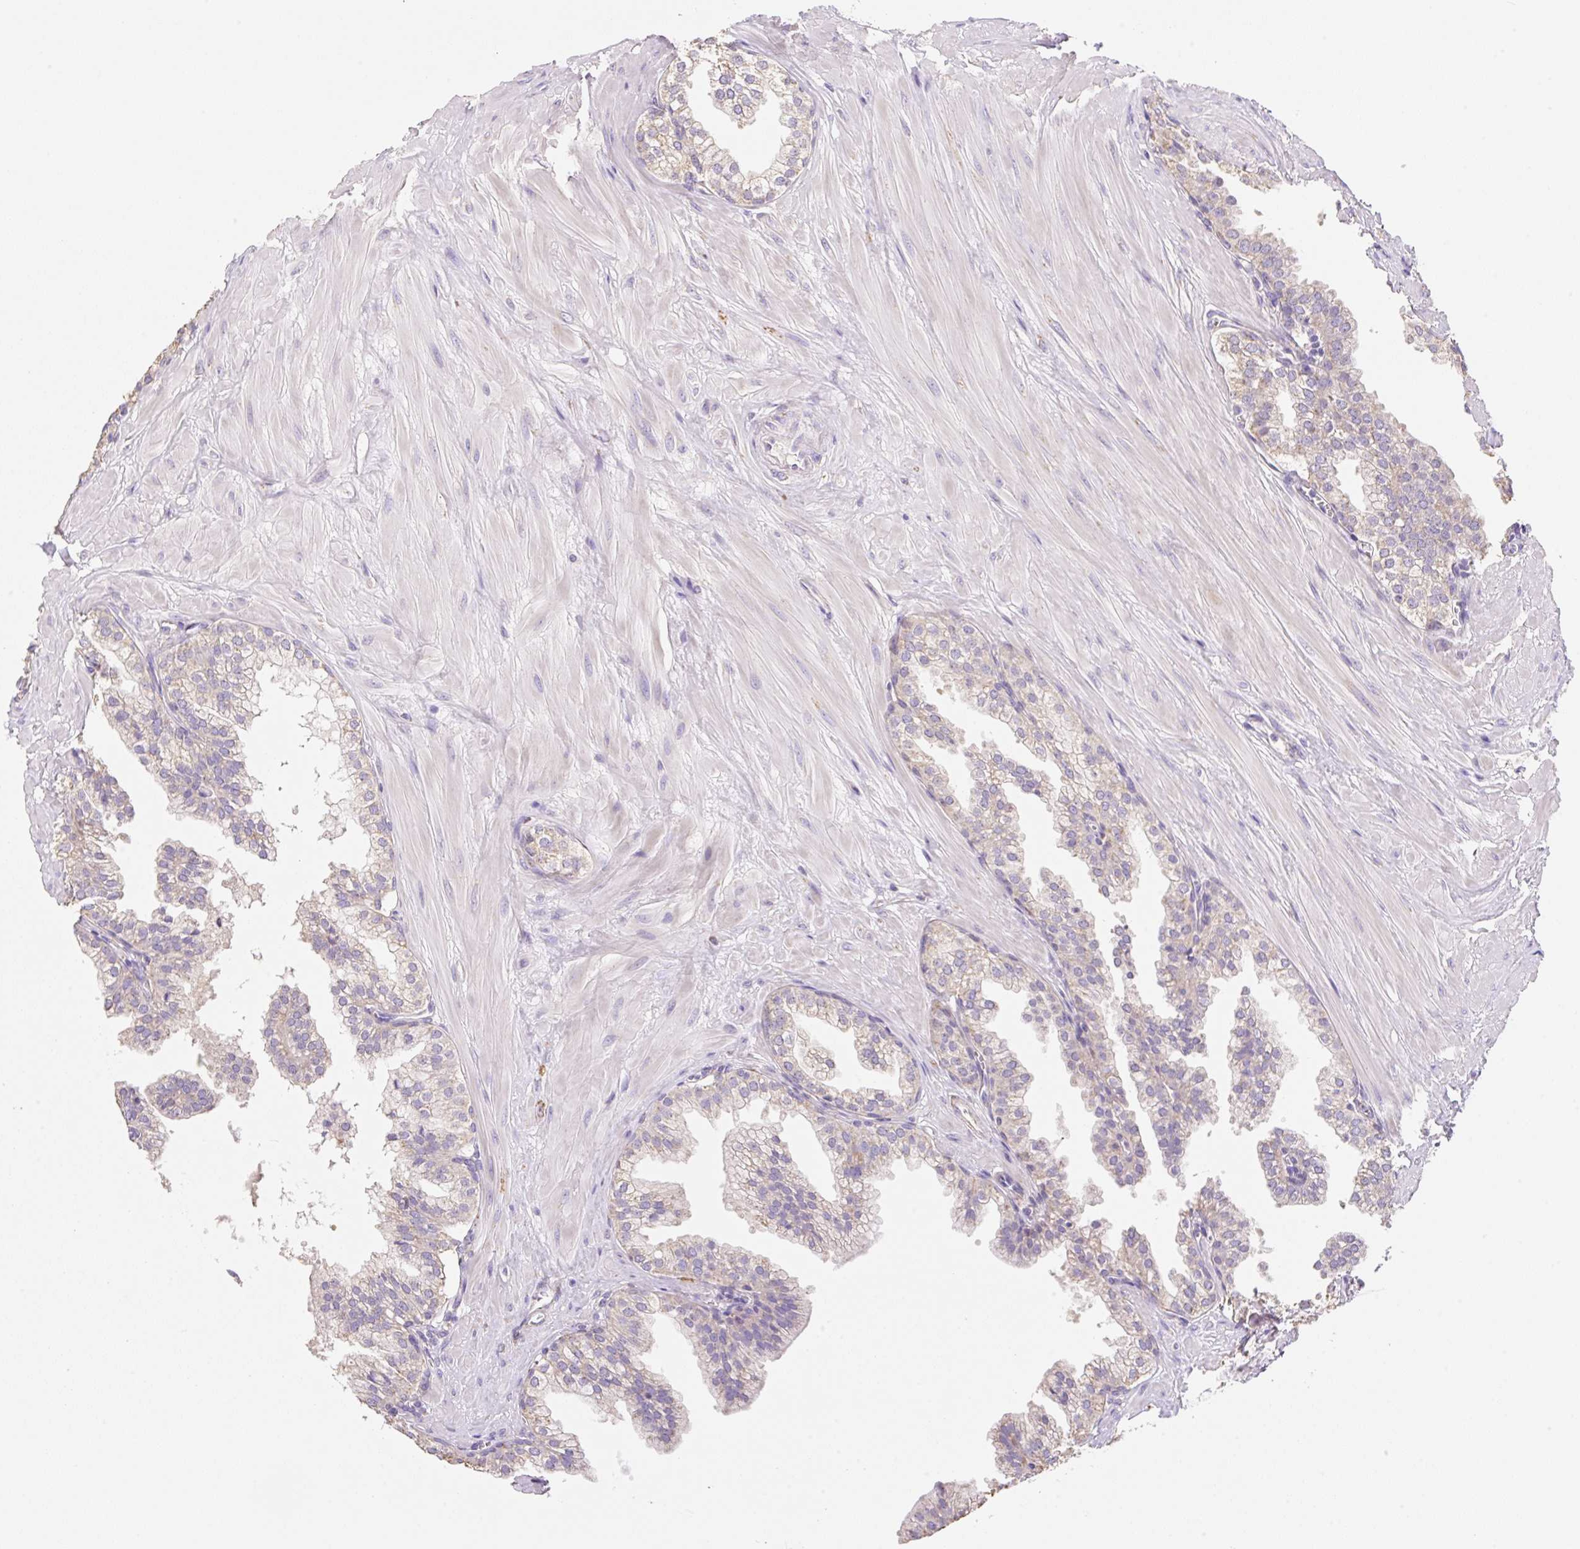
{"staining": {"intensity": "weak", "quantity": "25%-75%", "location": "cytoplasmic/membranous"}, "tissue": "prostate", "cell_type": "Glandular cells", "image_type": "normal", "snomed": [{"axis": "morphology", "description": "Normal tissue, NOS"}, {"axis": "topography", "description": "Prostate"}, {"axis": "topography", "description": "Peripheral nerve tissue"}], "caption": "Glandular cells reveal low levels of weak cytoplasmic/membranous expression in approximately 25%-75% of cells in normal prostate.", "gene": "COPZ2", "patient": {"sex": "male", "age": 55}}